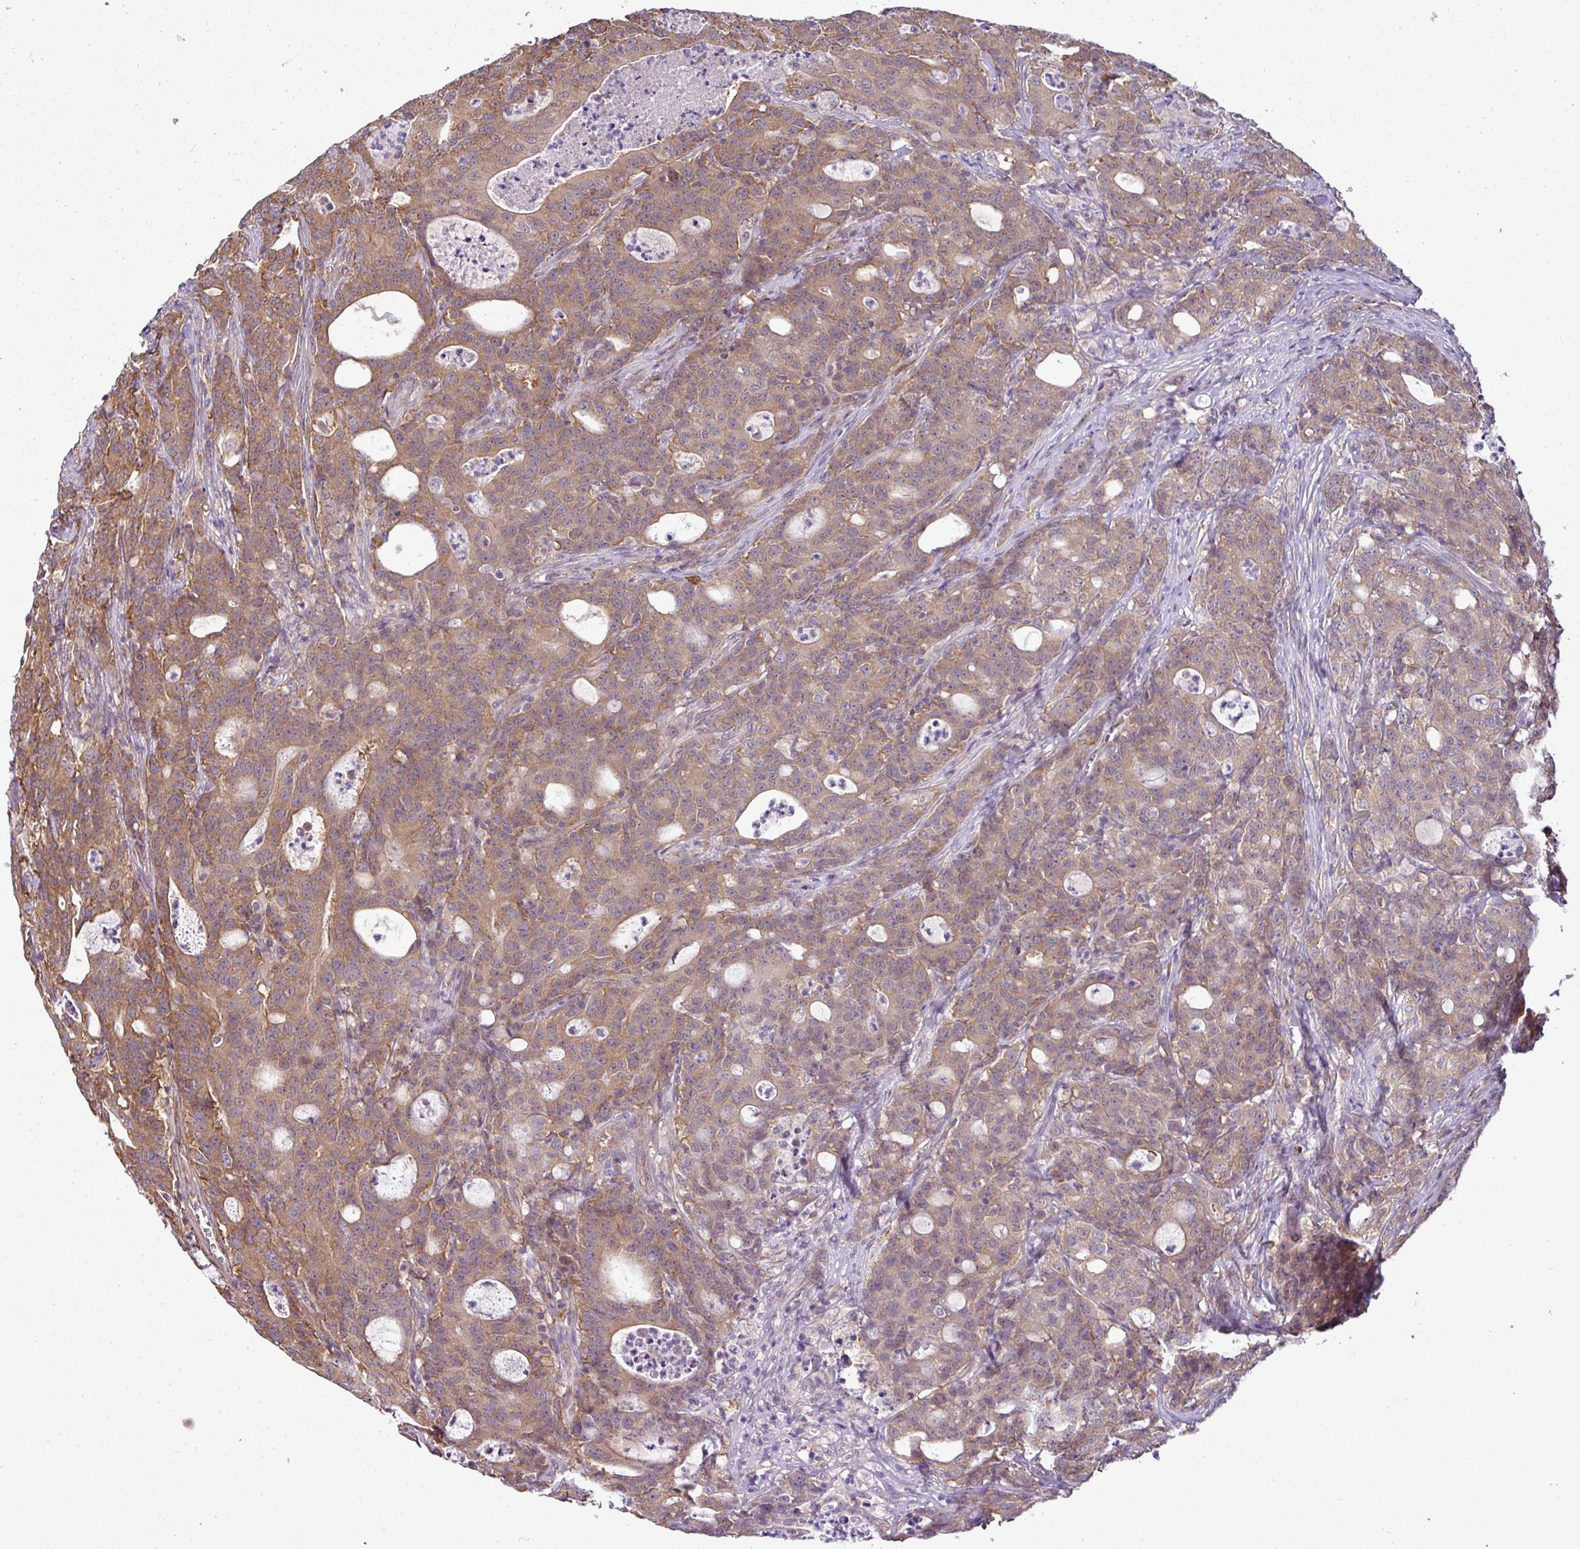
{"staining": {"intensity": "moderate", "quantity": ">75%", "location": "cytoplasmic/membranous"}, "tissue": "colorectal cancer", "cell_type": "Tumor cells", "image_type": "cancer", "snomed": [{"axis": "morphology", "description": "Adenocarcinoma, NOS"}, {"axis": "topography", "description": "Colon"}], "caption": "Protein expression analysis of human colorectal cancer (adenocarcinoma) reveals moderate cytoplasmic/membranous staining in approximately >75% of tumor cells.", "gene": "RBM4B", "patient": {"sex": "male", "age": 83}}